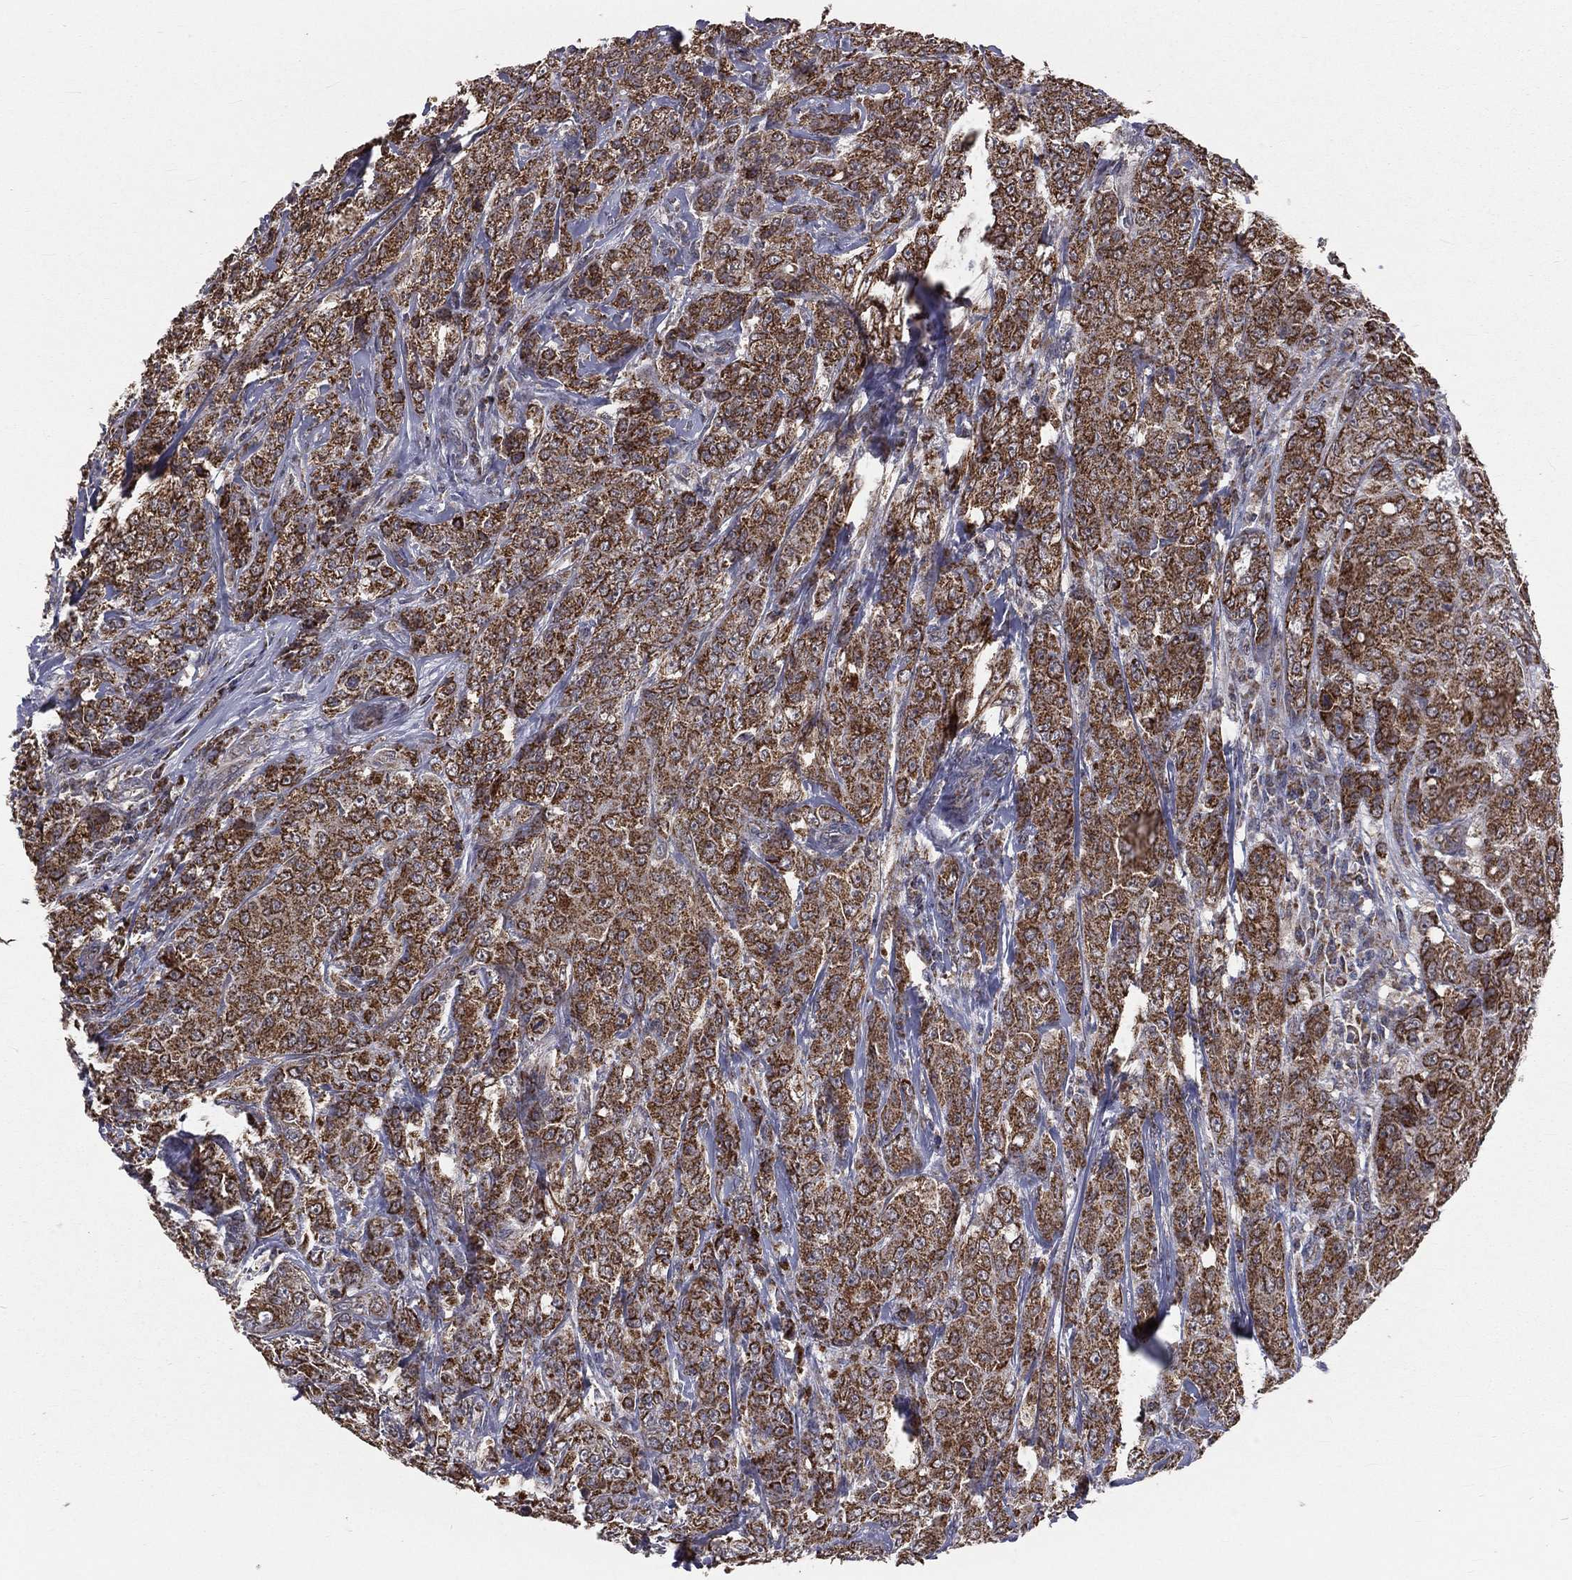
{"staining": {"intensity": "strong", "quantity": ">75%", "location": "cytoplasmic/membranous"}, "tissue": "breast cancer", "cell_type": "Tumor cells", "image_type": "cancer", "snomed": [{"axis": "morphology", "description": "Duct carcinoma"}, {"axis": "topography", "description": "Breast"}], "caption": "This photomicrograph shows immunohistochemistry staining of human breast invasive ductal carcinoma, with high strong cytoplasmic/membranous expression in about >75% of tumor cells.", "gene": "MRPL46", "patient": {"sex": "female", "age": 43}}